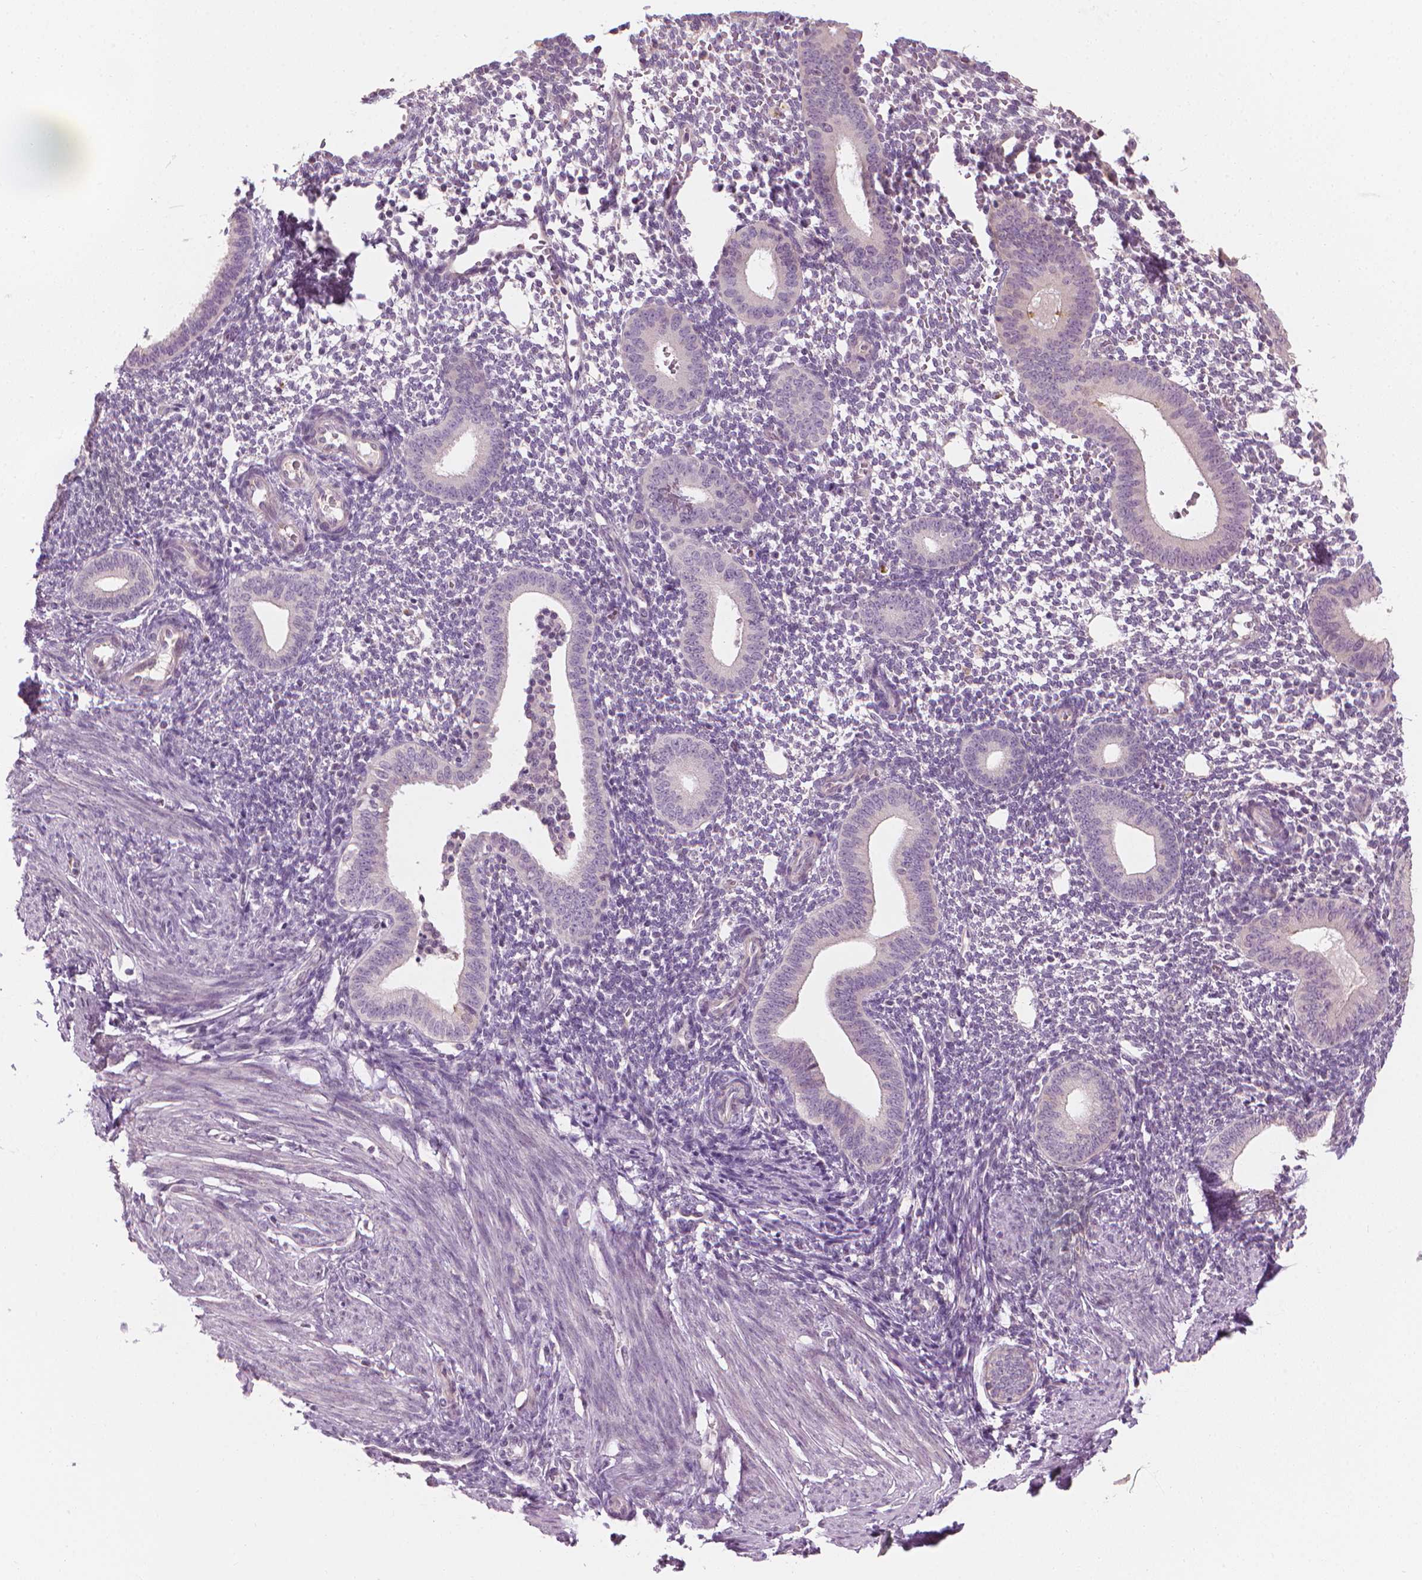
{"staining": {"intensity": "negative", "quantity": "none", "location": "none"}, "tissue": "endometrium", "cell_type": "Cells in endometrial stroma", "image_type": "normal", "snomed": [{"axis": "morphology", "description": "Normal tissue, NOS"}, {"axis": "topography", "description": "Endometrium"}], "caption": "High magnification brightfield microscopy of normal endometrium stained with DAB (3,3'-diaminobenzidine) (brown) and counterstained with hematoxylin (blue): cells in endometrial stroma show no significant positivity.", "gene": "CFAP126", "patient": {"sex": "female", "age": 40}}